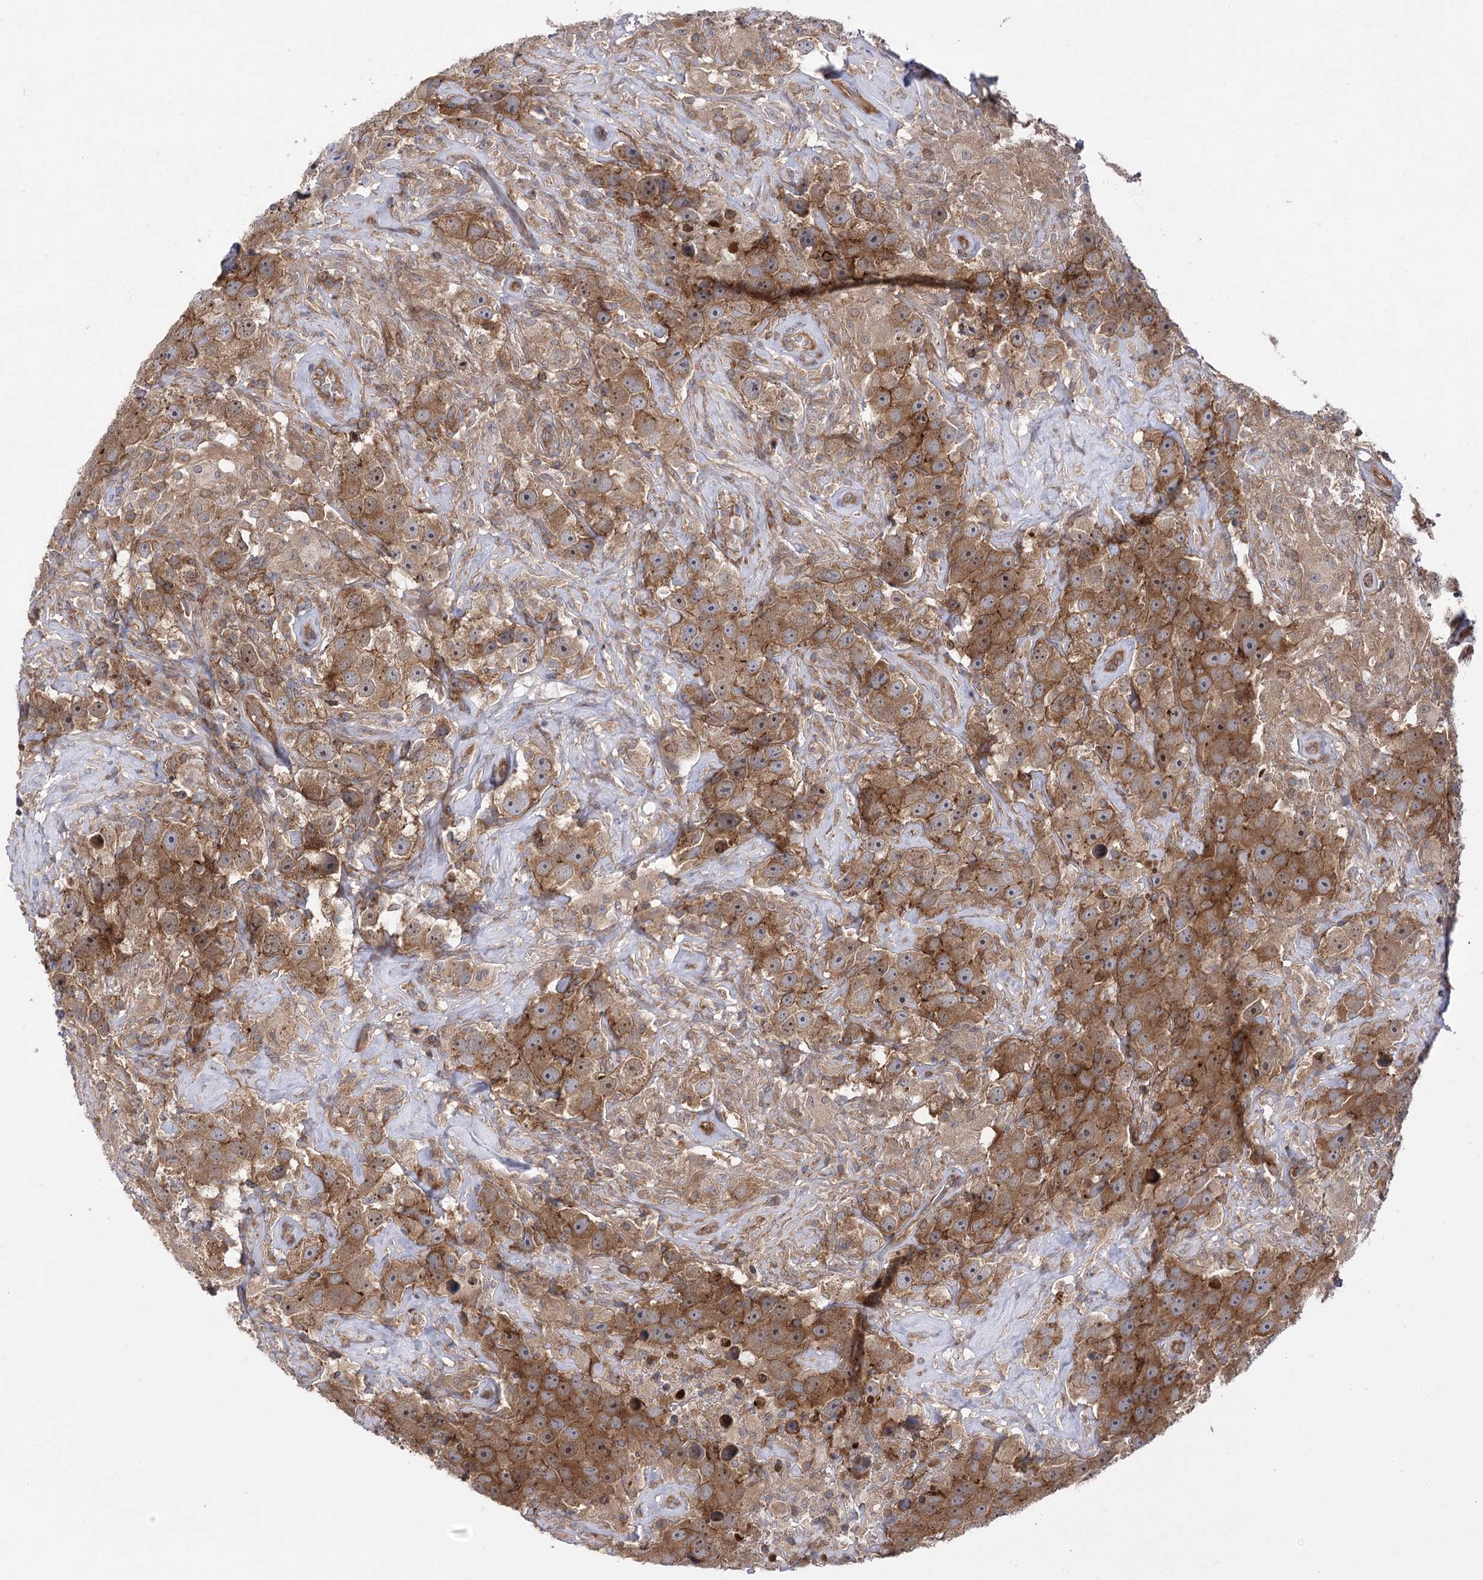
{"staining": {"intensity": "moderate", "quantity": ">75%", "location": "cytoplasmic/membranous,nuclear"}, "tissue": "testis cancer", "cell_type": "Tumor cells", "image_type": "cancer", "snomed": [{"axis": "morphology", "description": "Seminoma, NOS"}, {"axis": "topography", "description": "Testis"}], "caption": "Protein staining of seminoma (testis) tissue shows moderate cytoplasmic/membranous and nuclear staining in about >75% of tumor cells.", "gene": "BCR", "patient": {"sex": "male", "age": 49}}